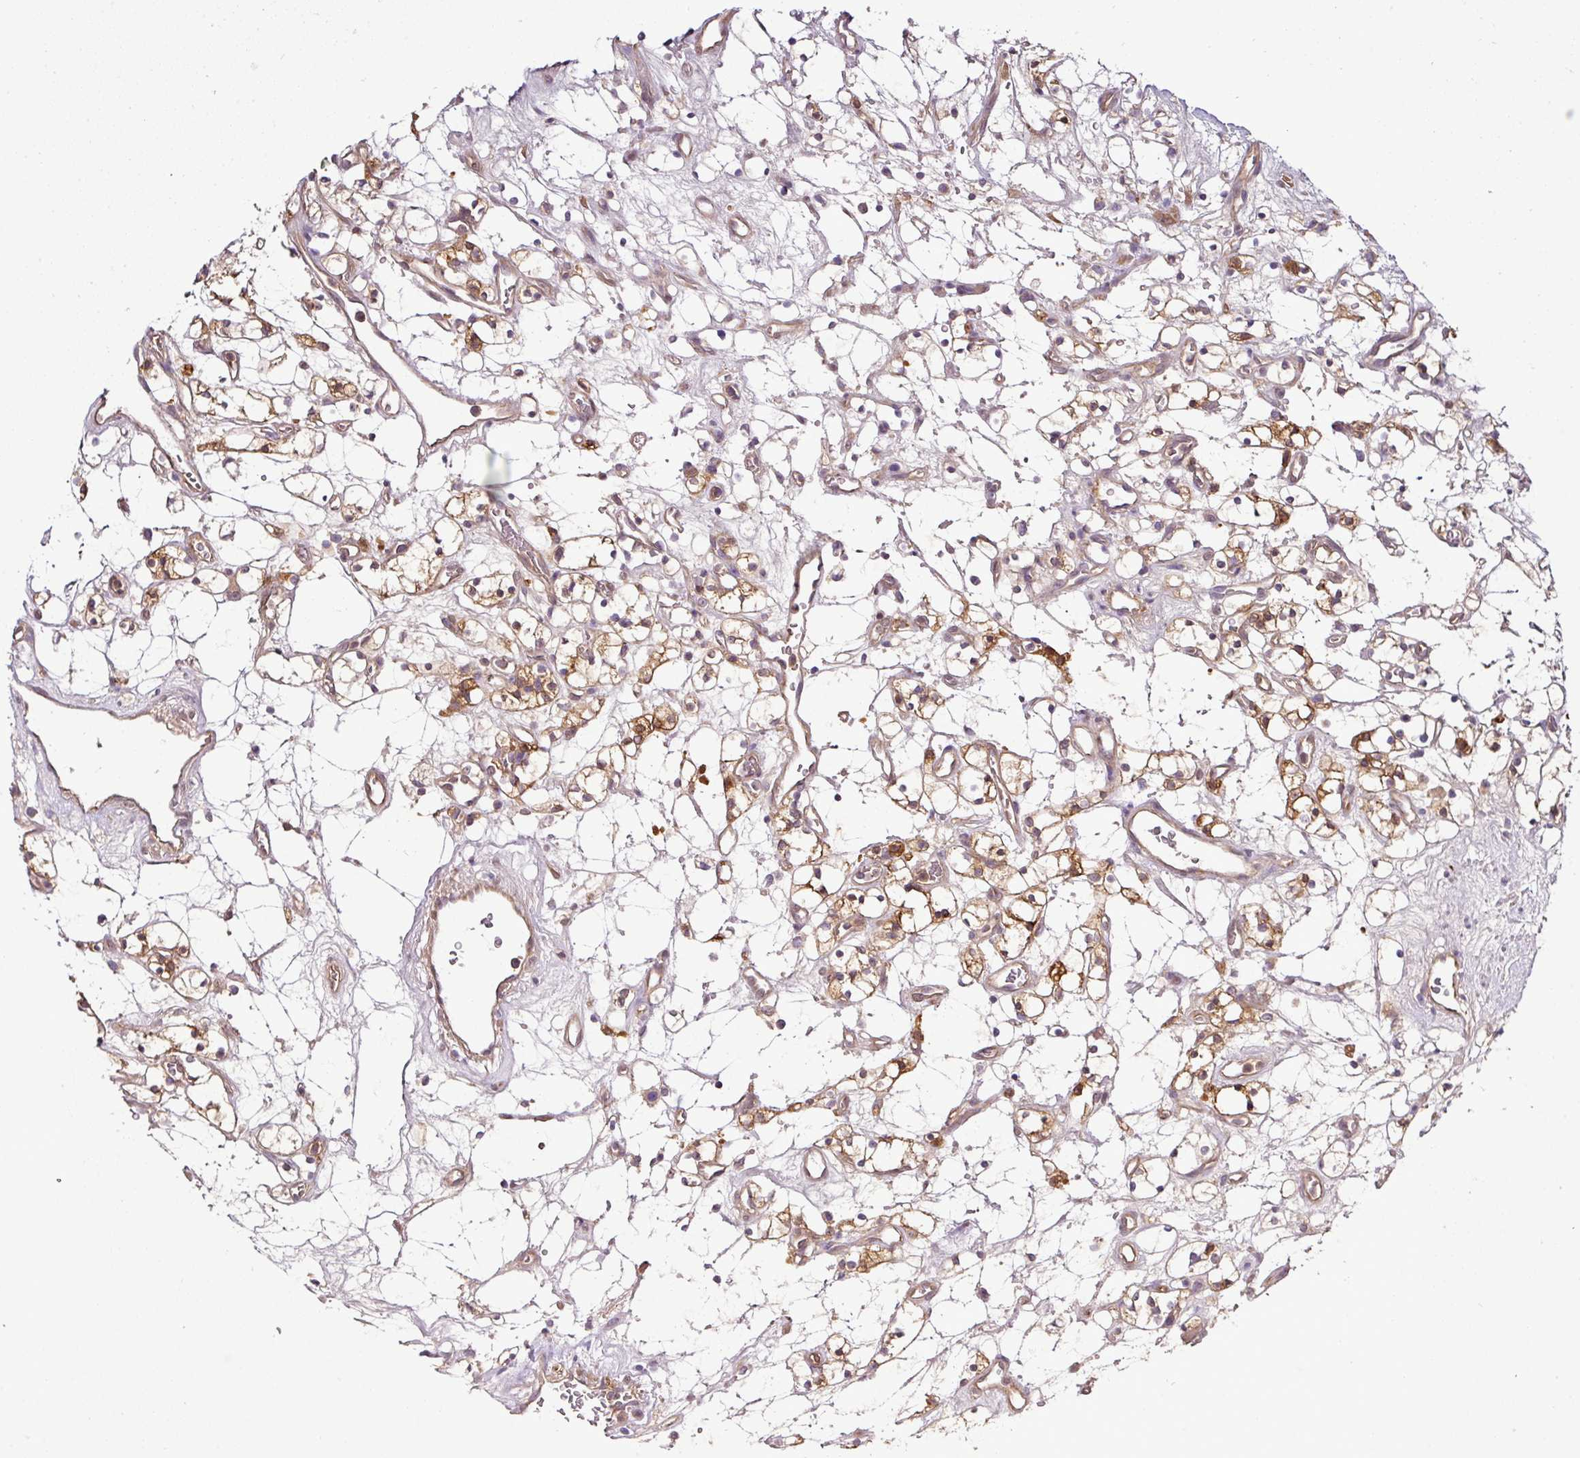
{"staining": {"intensity": "moderate", "quantity": "25%-75%", "location": "cytoplasmic/membranous"}, "tissue": "renal cancer", "cell_type": "Tumor cells", "image_type": "cancer", "snomed": [{"axis": "morphology", "description": "Adenocarcinoma, NOS"}, {"axis": "topography", "description": "Kidney"}], "caption": "Immunohistochemistry histopathology image of human adenocarcinoma (renal) stained for a protein (brown), which reveals medium levels of moderate cytoplasmic/membranous expression in about 25%-75% of tumor cells.", "gene": "TMEM107", "patient": {"sex": "female", "age": 69}}